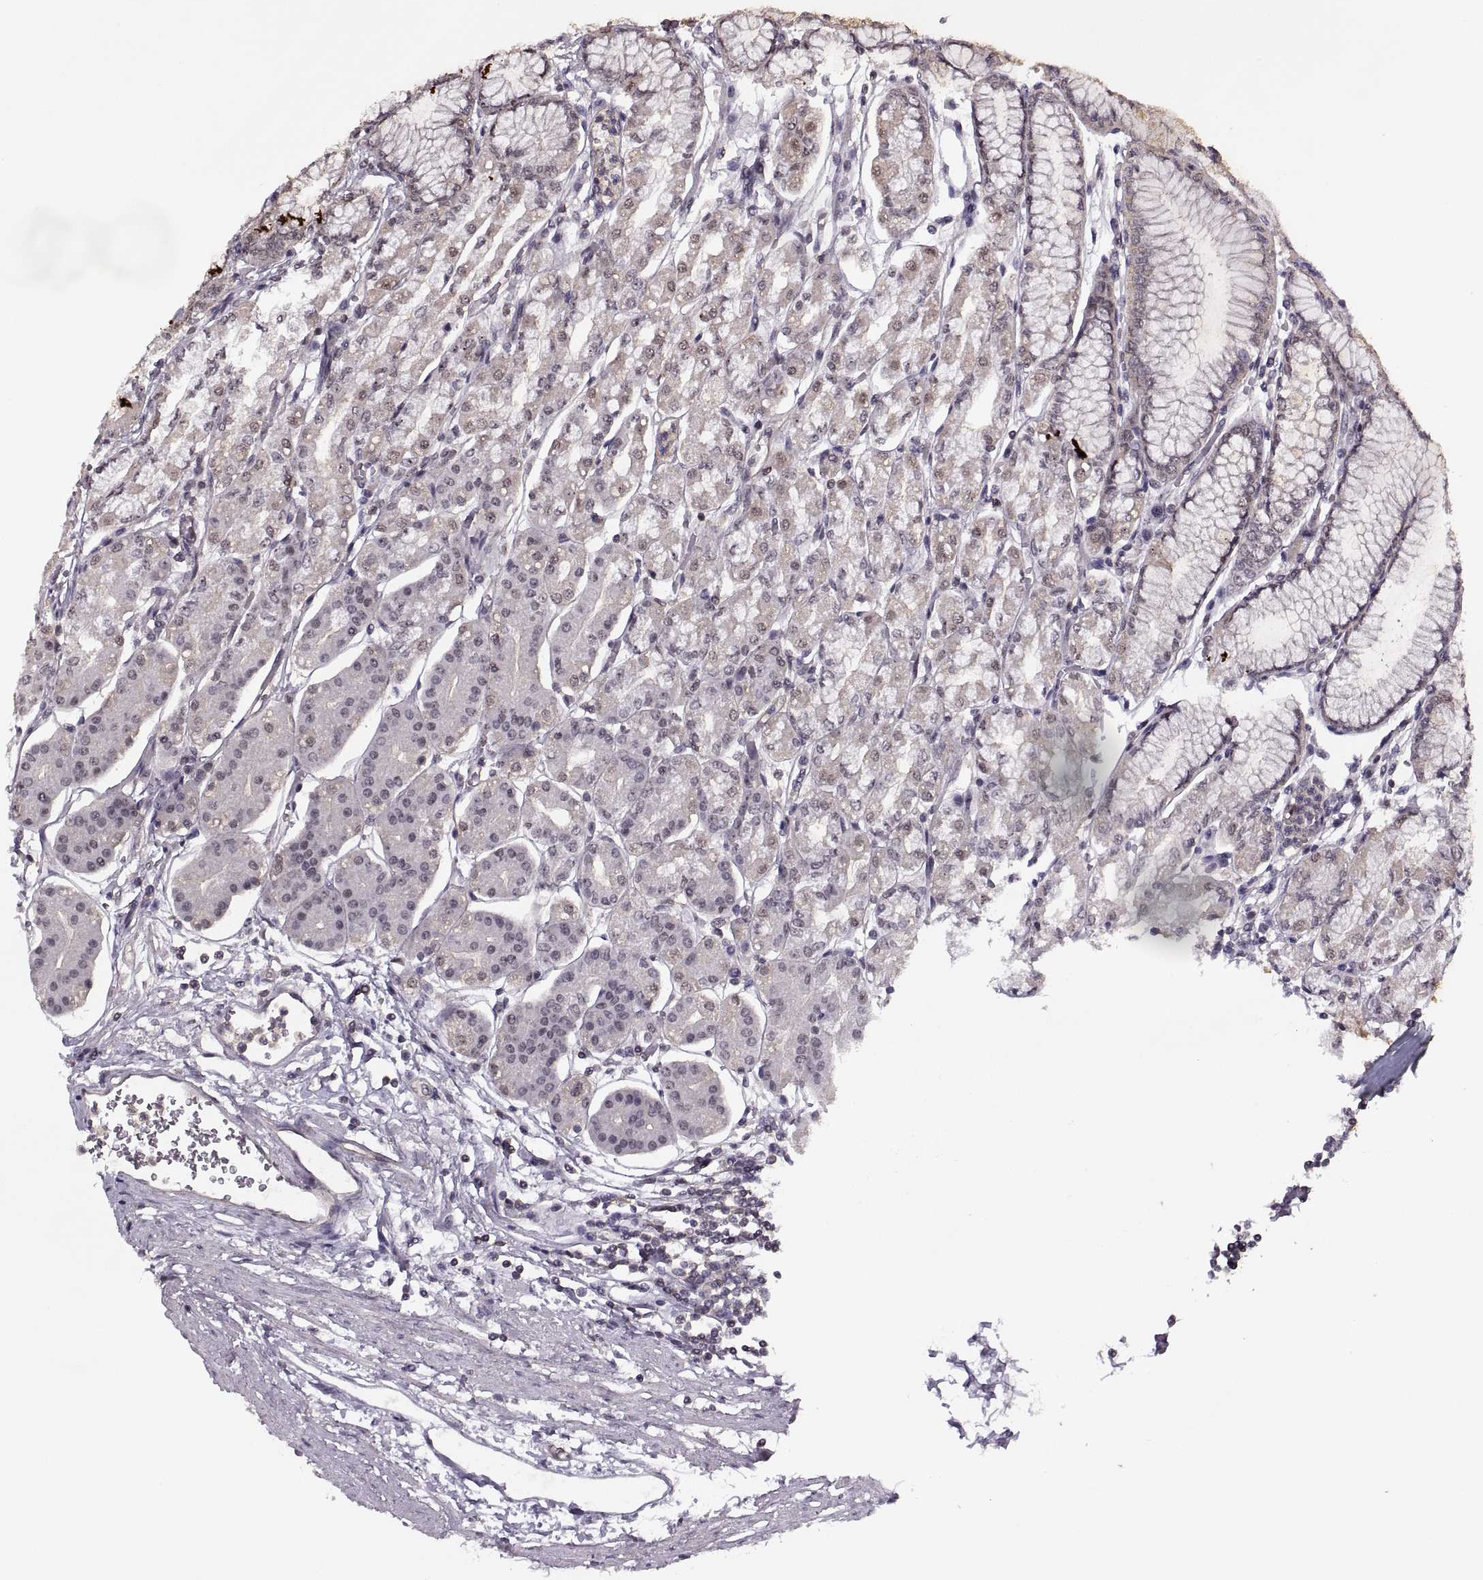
{"staining": {"intensity": "weak", "quantity": "<25%", "location": "cytoplasmic/membranous"}, "tissue": "stomach", "cell_type": "Glandular cells", "image_type": "normal", "snomed": [{"axis": "morphology", "description": "Normal tissue, NOS"}, {"axis": "topography", "description": "Skeletal muscle"}, {"axis": "topography", "description": "Stomach"}], "caption": "The immunohistochemistry (IHC) histopathology image has no significant staining in glandular cells of stomach. Brightfield microscopy of IHC stained with DAB (brown) and hematoxylin (blue), captured at high magnification.", "gene": "LUZP2", "patient": {"sex": "female", "age": 57}}